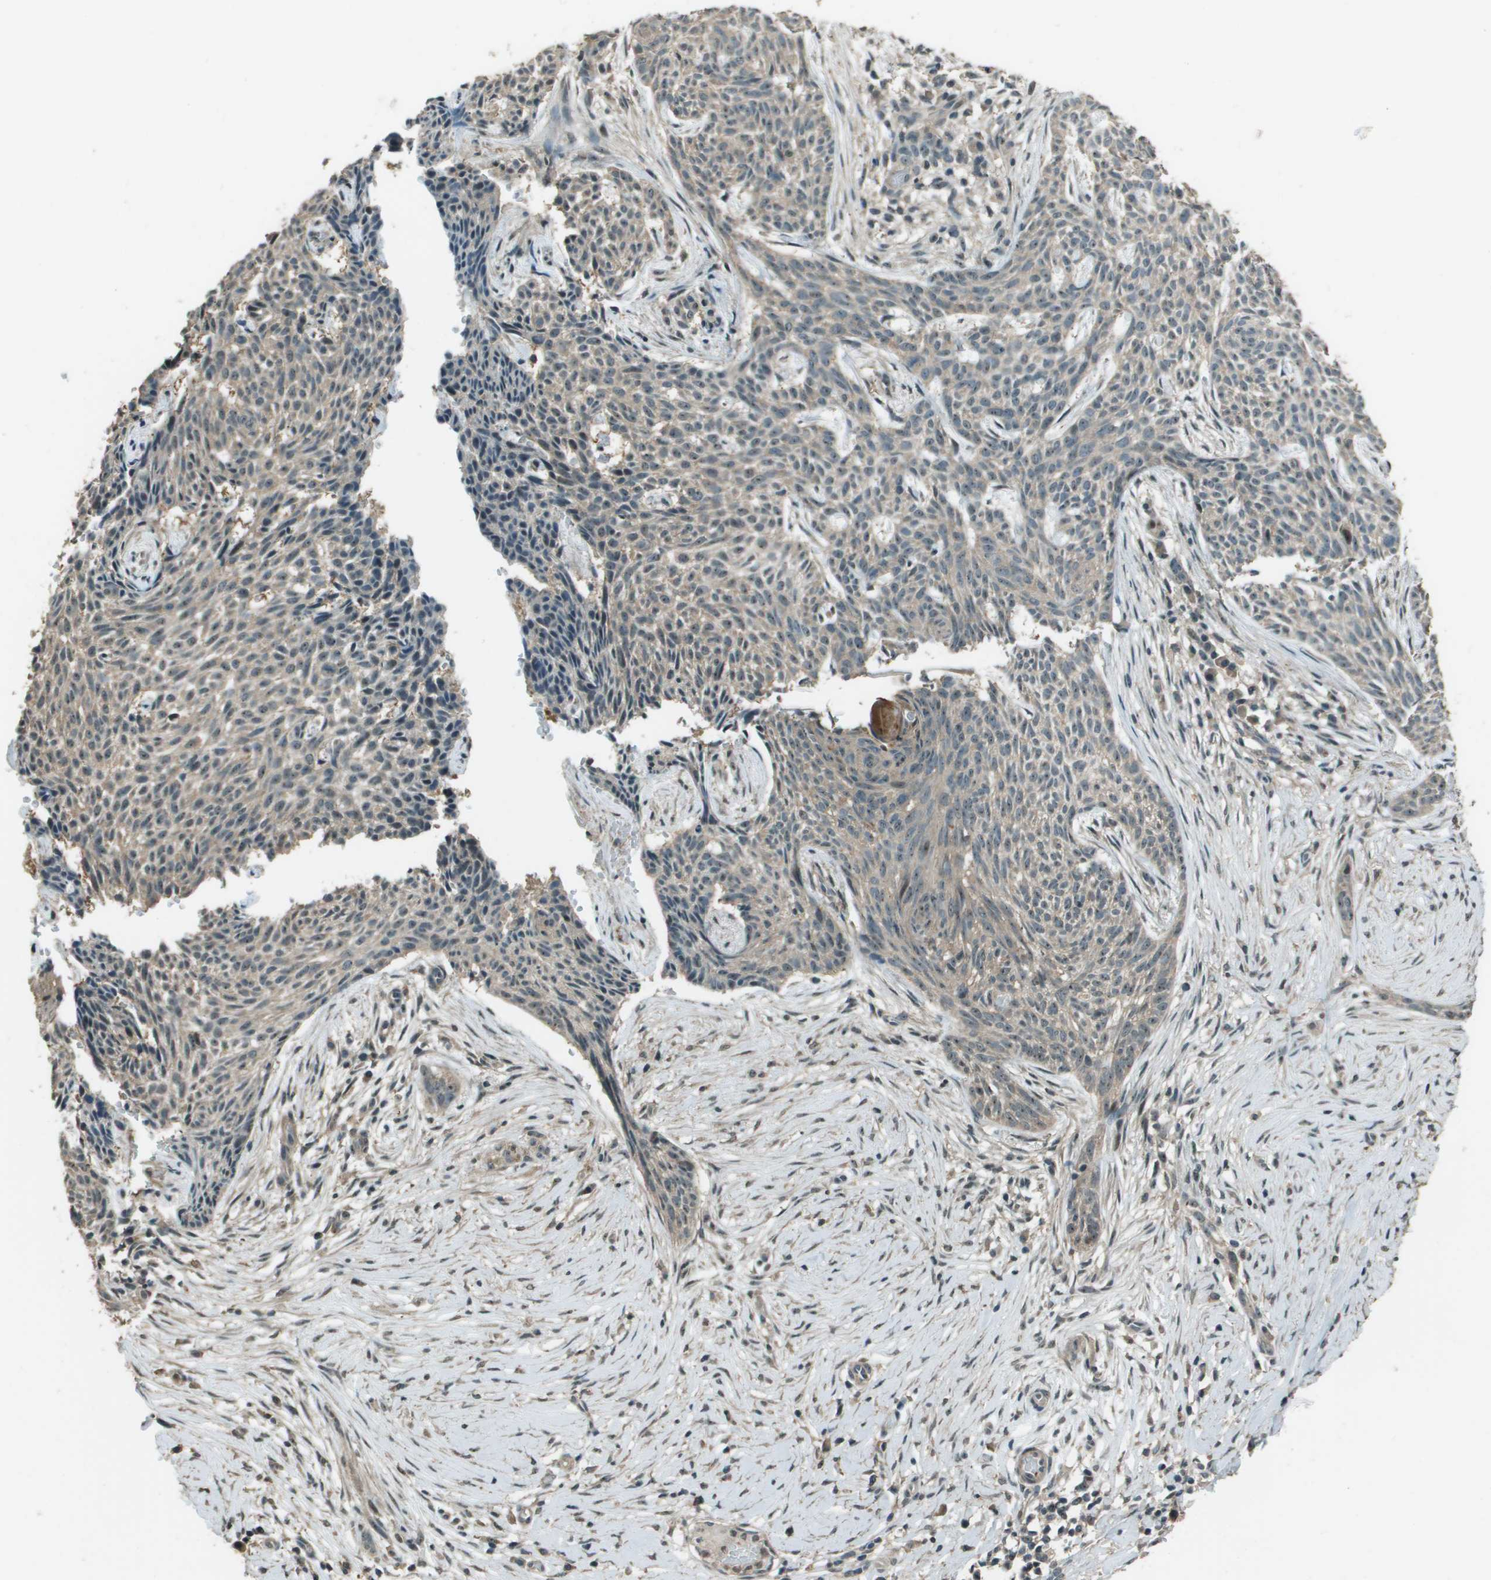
{"staining": {"intensity": "weak", "quantity": ">75%", "location": "cytoplasmic/membranous"}, "tissue": "skin cancer", "cell_type": "Tumor cells", "image_type": "cancer", "snomed": [{"axis": "morphology", "description": "Basal cell carcinoma"}, {"axis": "topography", "description": "Skin"}], "caption": "A high-resolution image shows immunohistochemistry (IHC) staining of skin basal cell carcinoma, which shows weak cytoplasmic/membranous staining in about >75% of tumor cells.", "gene": "SDC3", "patient": {"sex": "female", "age": 59}}